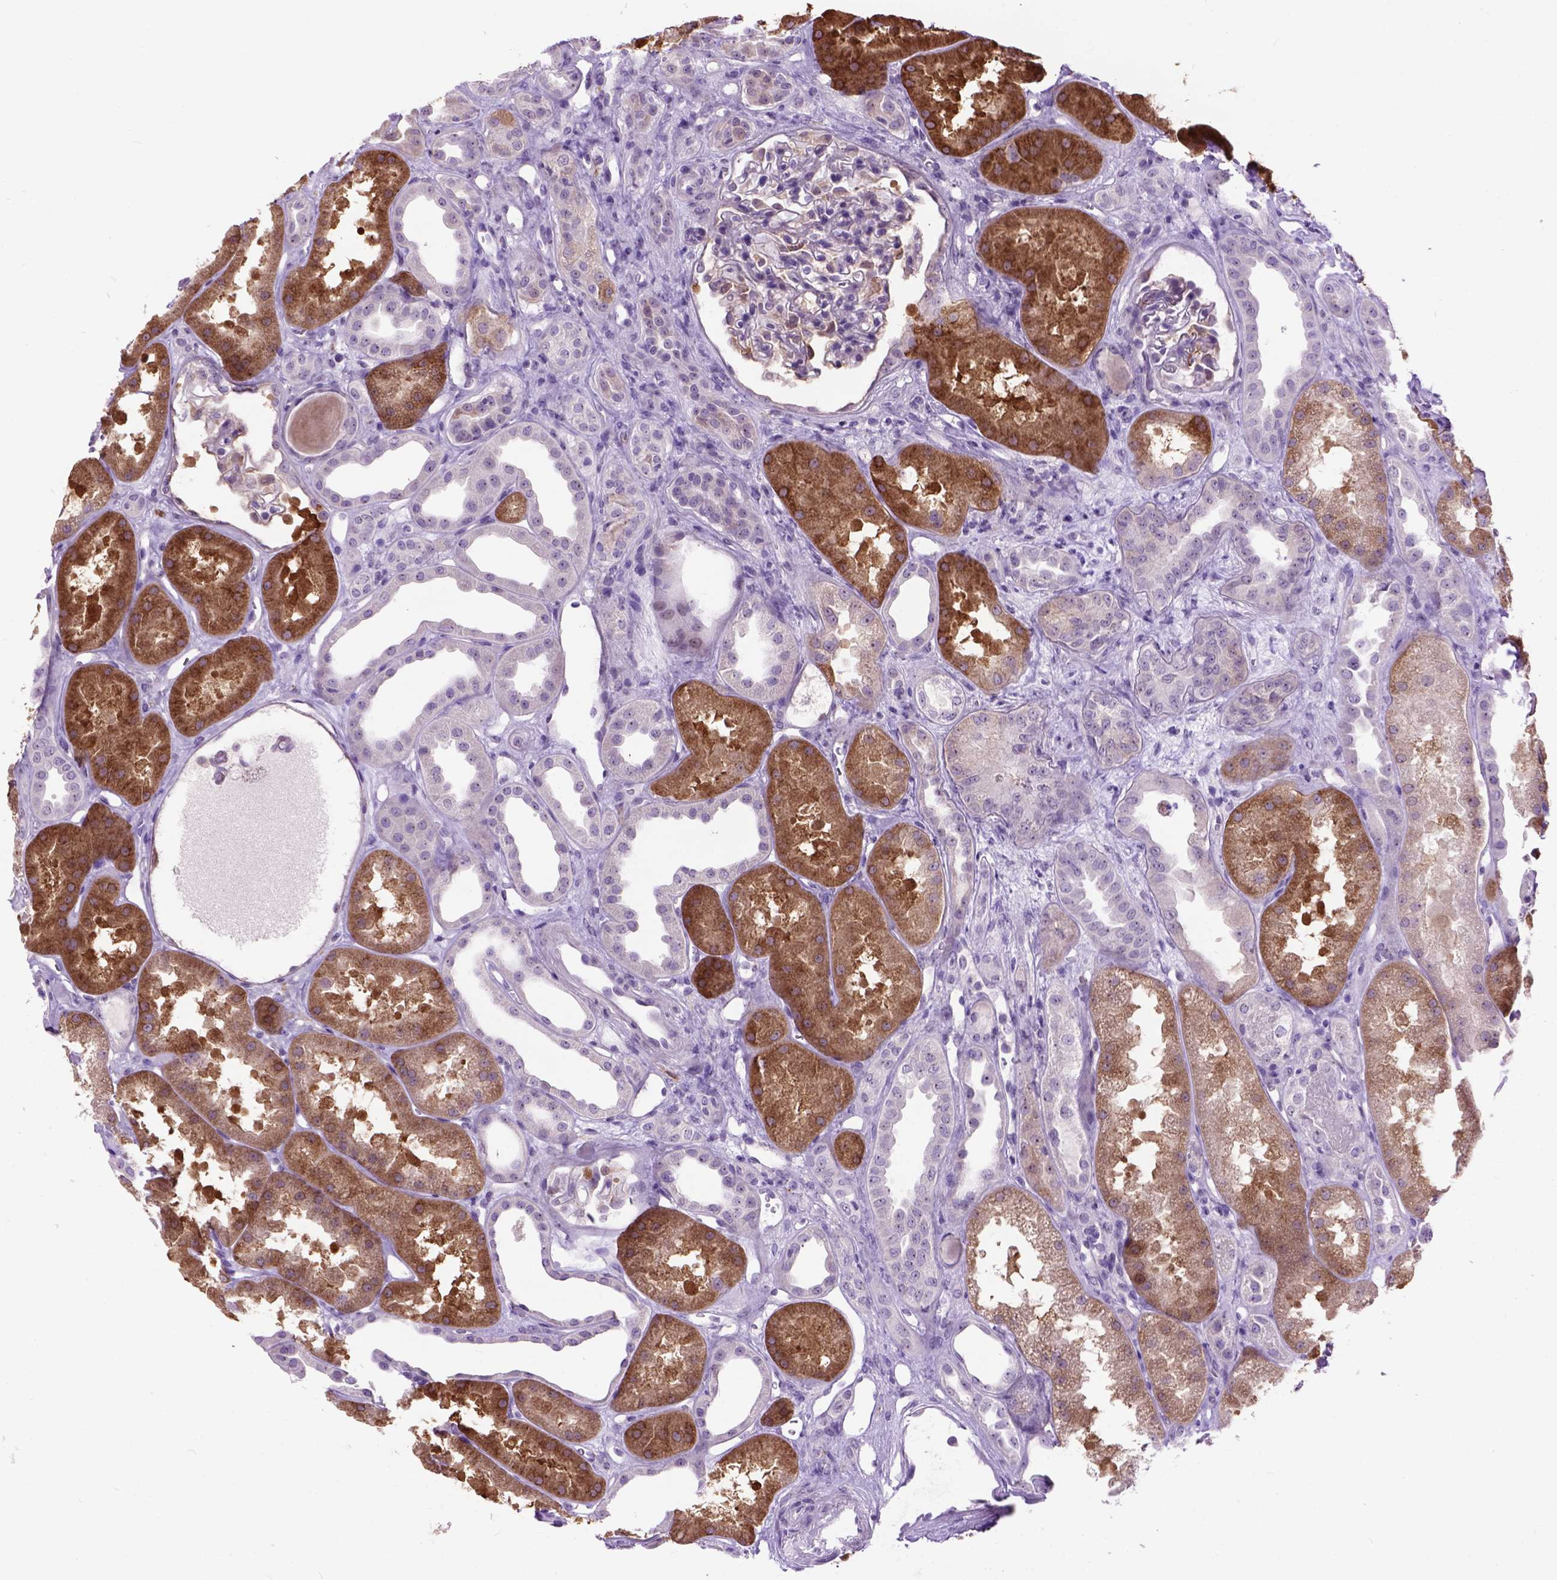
{"staining": {"intensity": "weak", "quantity": "<25%", "location": "cytoplasmic/membranous"}, "tissue": "kidney", "cell_type": "Cells in glomeruli", "image_type": "normal", "snomed": [{"axis": "morphology", "description": "Normal tissue, NOS"}, {"axis": "topography", "description": "Kidney"}], "caption": "Immunohistochemical staining of unremarkable kidney displays no significant positivity in cells in glomeruli.", "gene": "MAPT", "patient": {"sex": "male", "age": 61}}